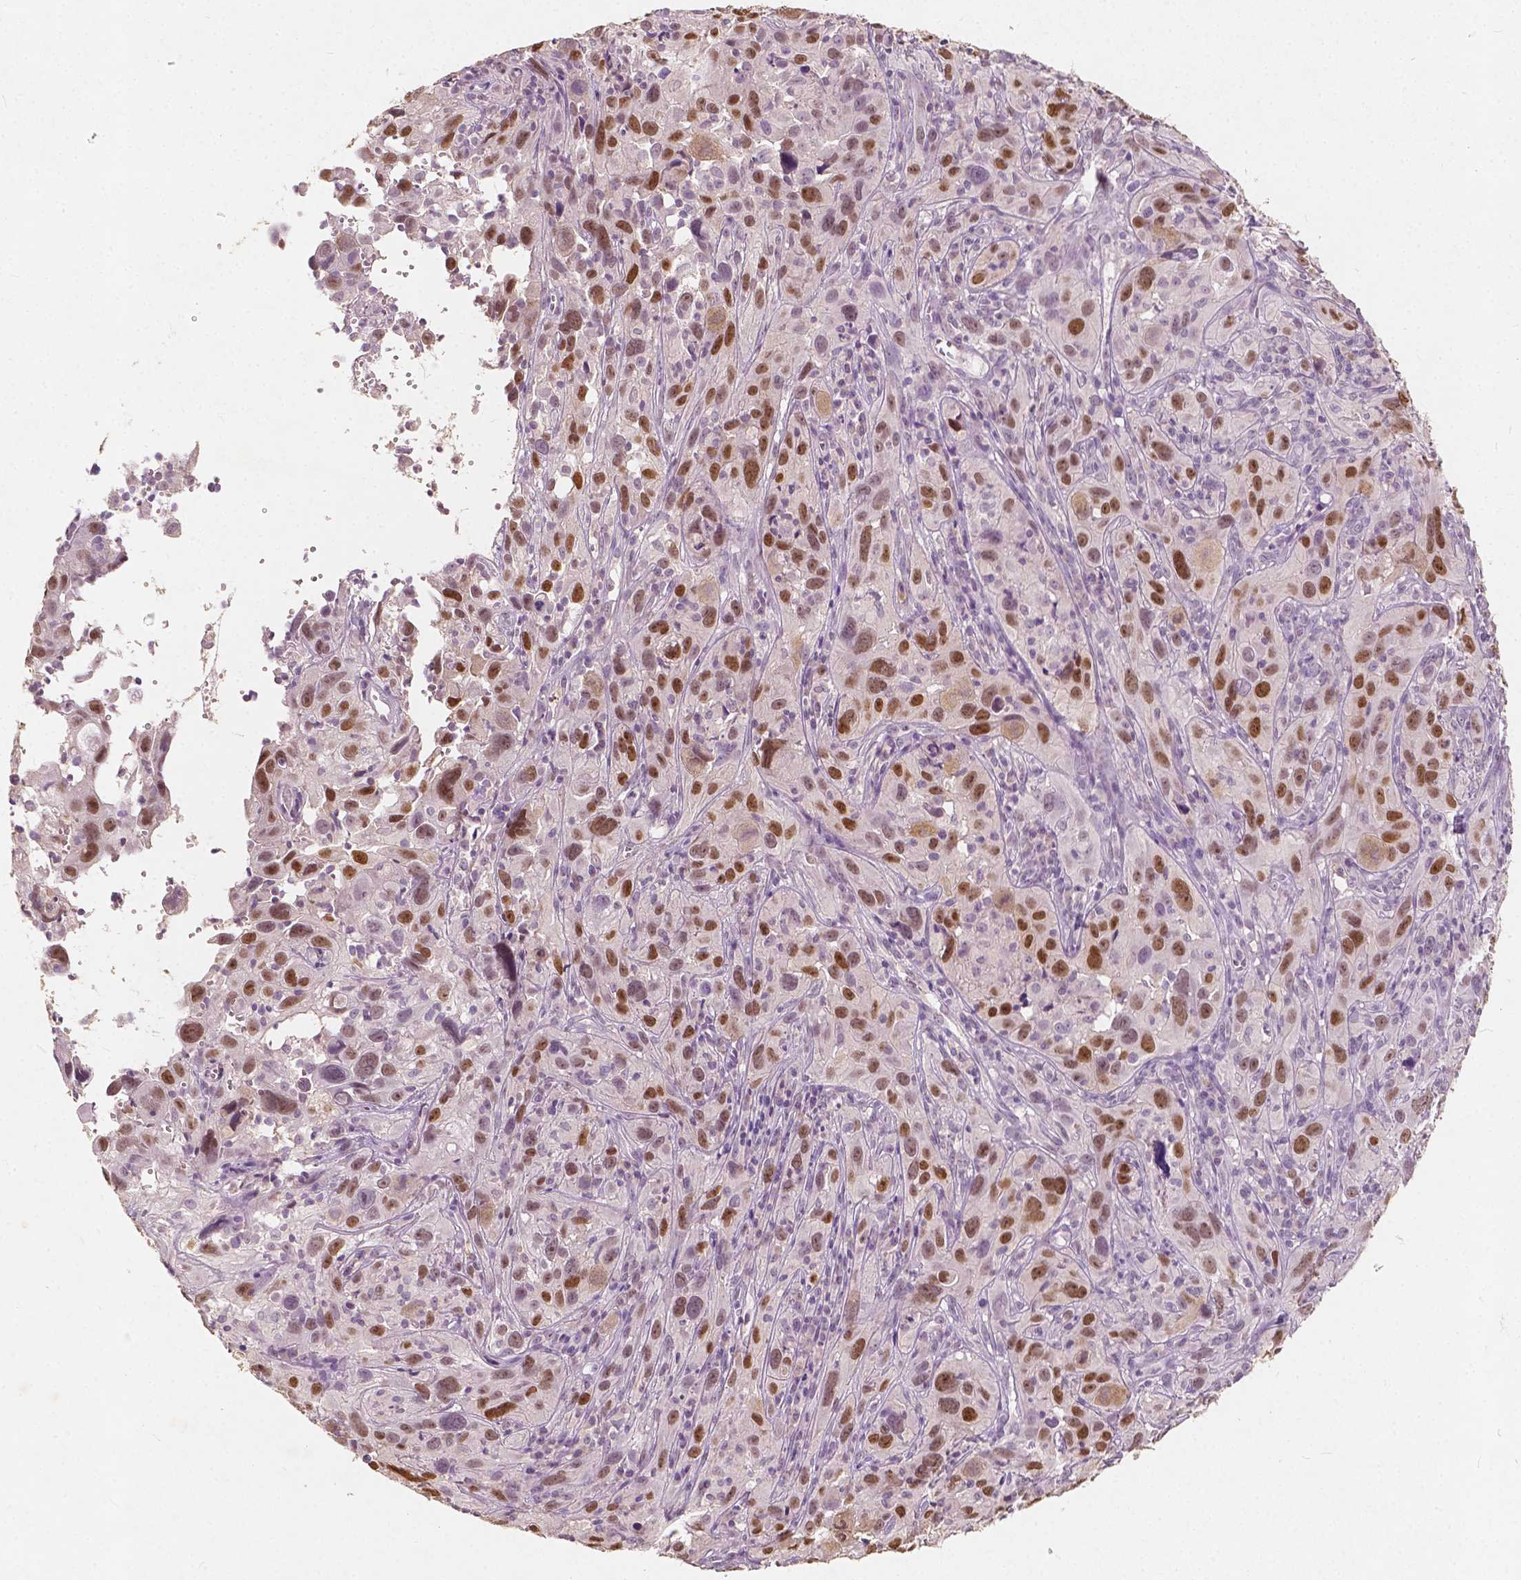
{"staining": {"intensity": "moderate", "quantity": ">75%", "location": "nuclear"}, "tissue": "cervical cancer", "cell_type": "Tumor cells", "image_type": "cancer", "snomed": [{"axis": "morphology", "description": "Squamous cell carcinoma, NOS"}, {"axis": "topography", "description": "Cervix"}], "caption": "Cervical squamous cell carcinoma stained for a protein demonstrates moderate nuclear positivity in tumor cells.", "gene": "SOX15", "patient": {"sex": "female", "age": 37}}